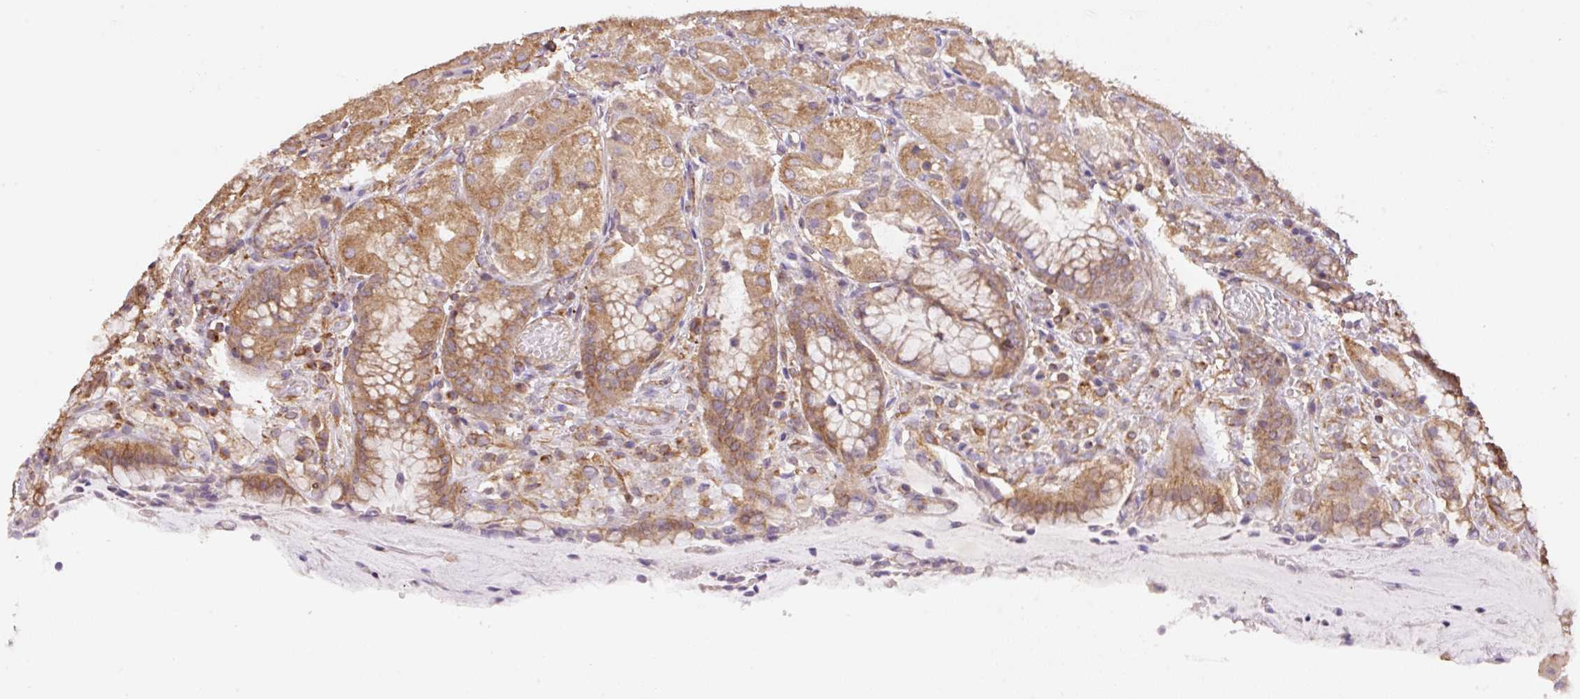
{"staining": {"intensity": "moderate", "quantity": ">75%", "location": "cytoplasmic/membranous"}, "tissue": "stomach", "cell_type": "Glandular cells", "image_type": "normal", "snomed": [{"axis": "morphology", "description": "Normal tissue, NOS"}, {"axis": "topography", "description": "Stomach, upper"}], "caption": "Benign stomach exhibits moderate cytoplasmic/membranous positivity in about >75% of glandular cells, visualized by immunohistochemistry. (DAB (3,3'-diaminobenzidine) = brown stain, brightfield microscopy at high magnification).", "gene": "COX8A", "patient": {"sex": "male", "age": 72}}